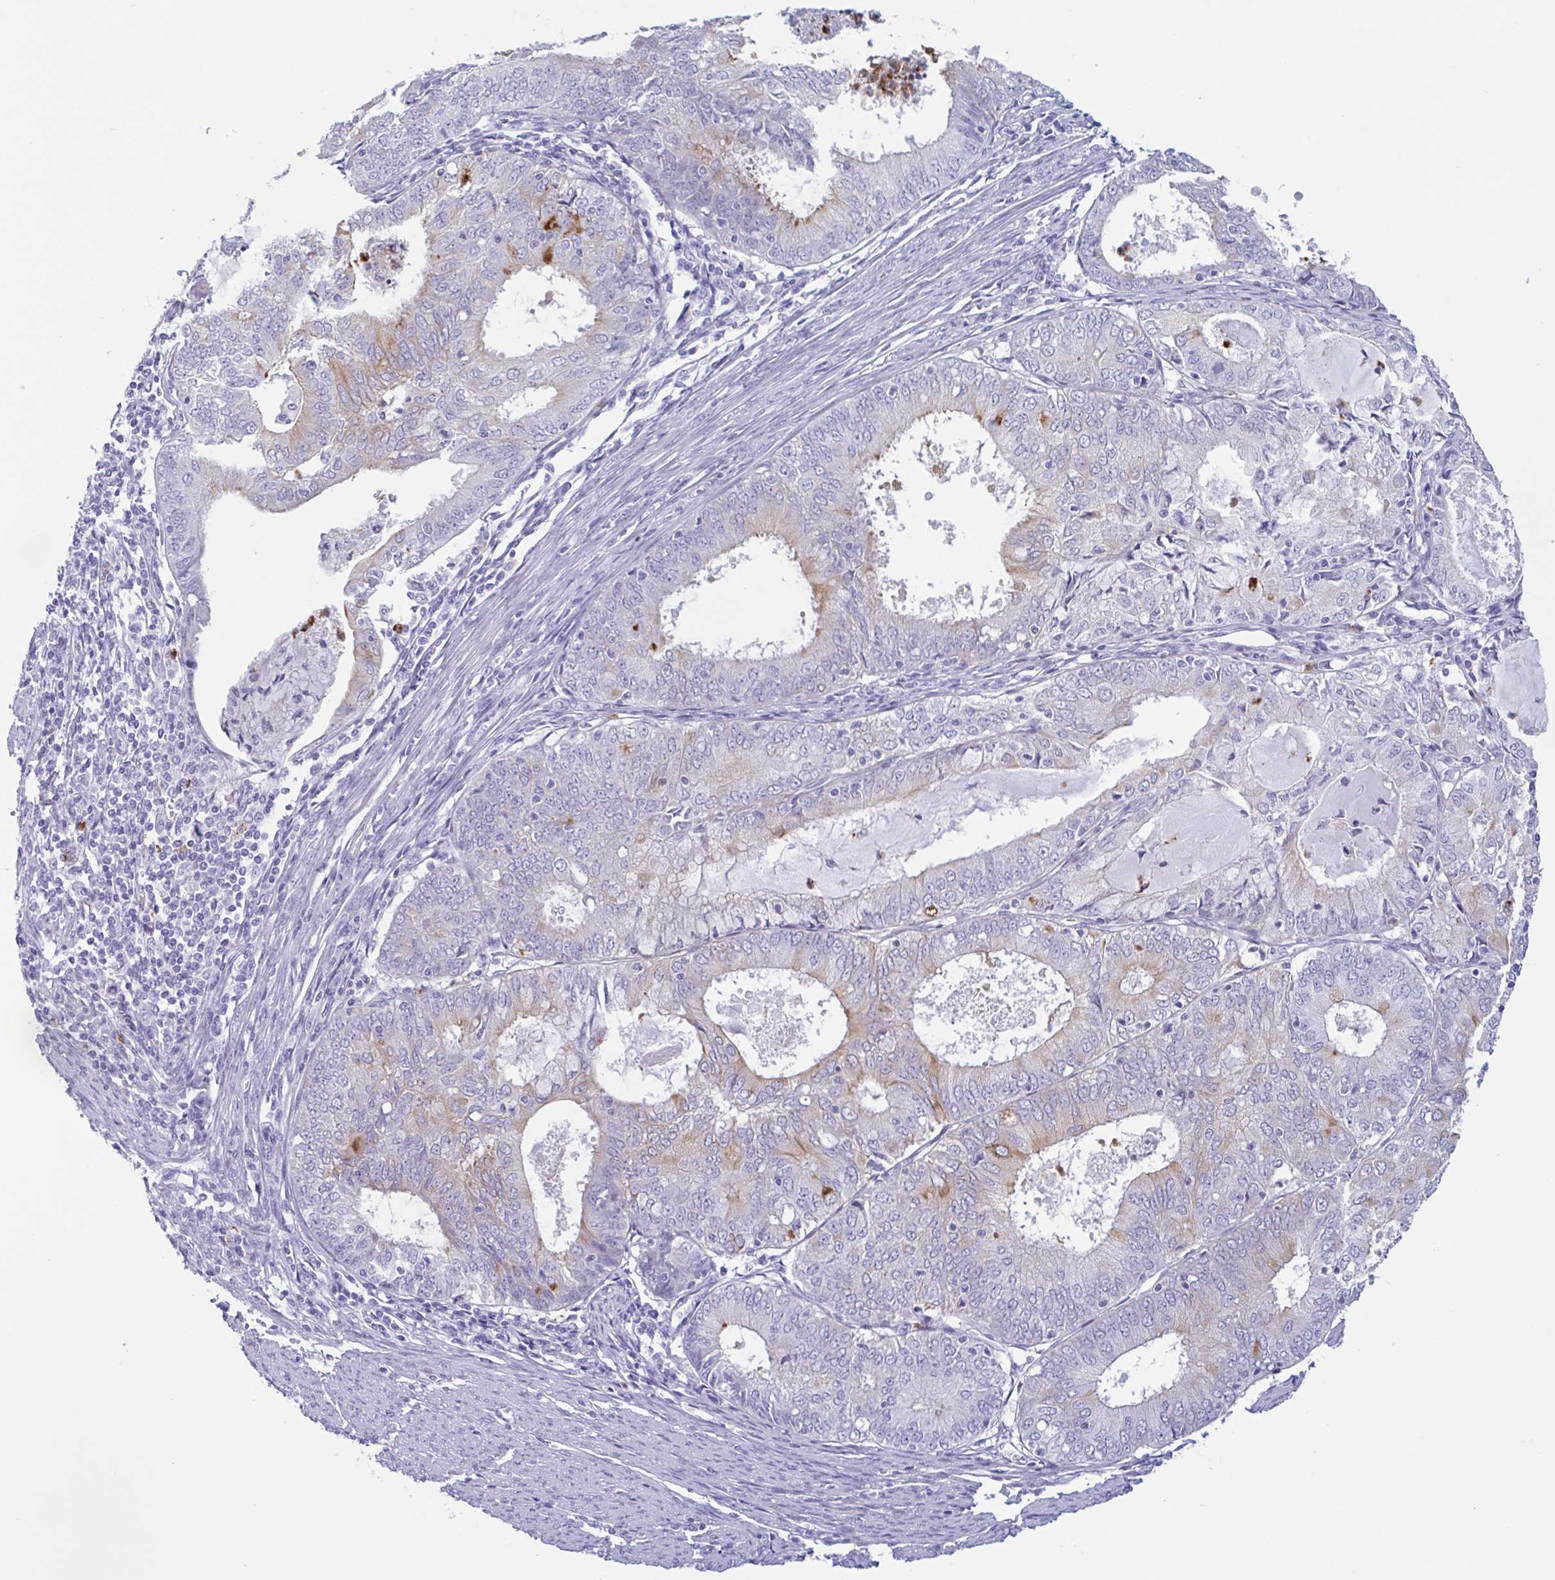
{"staining": {"intensity": "moderate", "quantity": "<25%", "location": "cytoplasmic/membranous"}, "tissue": "endometrial cancer", "cell_type": "Tumor cells", "image_type": "cancer", "snomed": [{"axis": "morphology", "description": "Adenocarcinoma, NOS"}, {"axis": "topography", "description": "Endometrium"}], "caption": "Human adenocarcinoma (endometrial) stained for a protein (brown) displays moderate cytoplasmic/membranous positive expression in approximately <25% of tumor cells.", "gene": "DTWD2", "patient": {"sex": "female", "age": 57}}